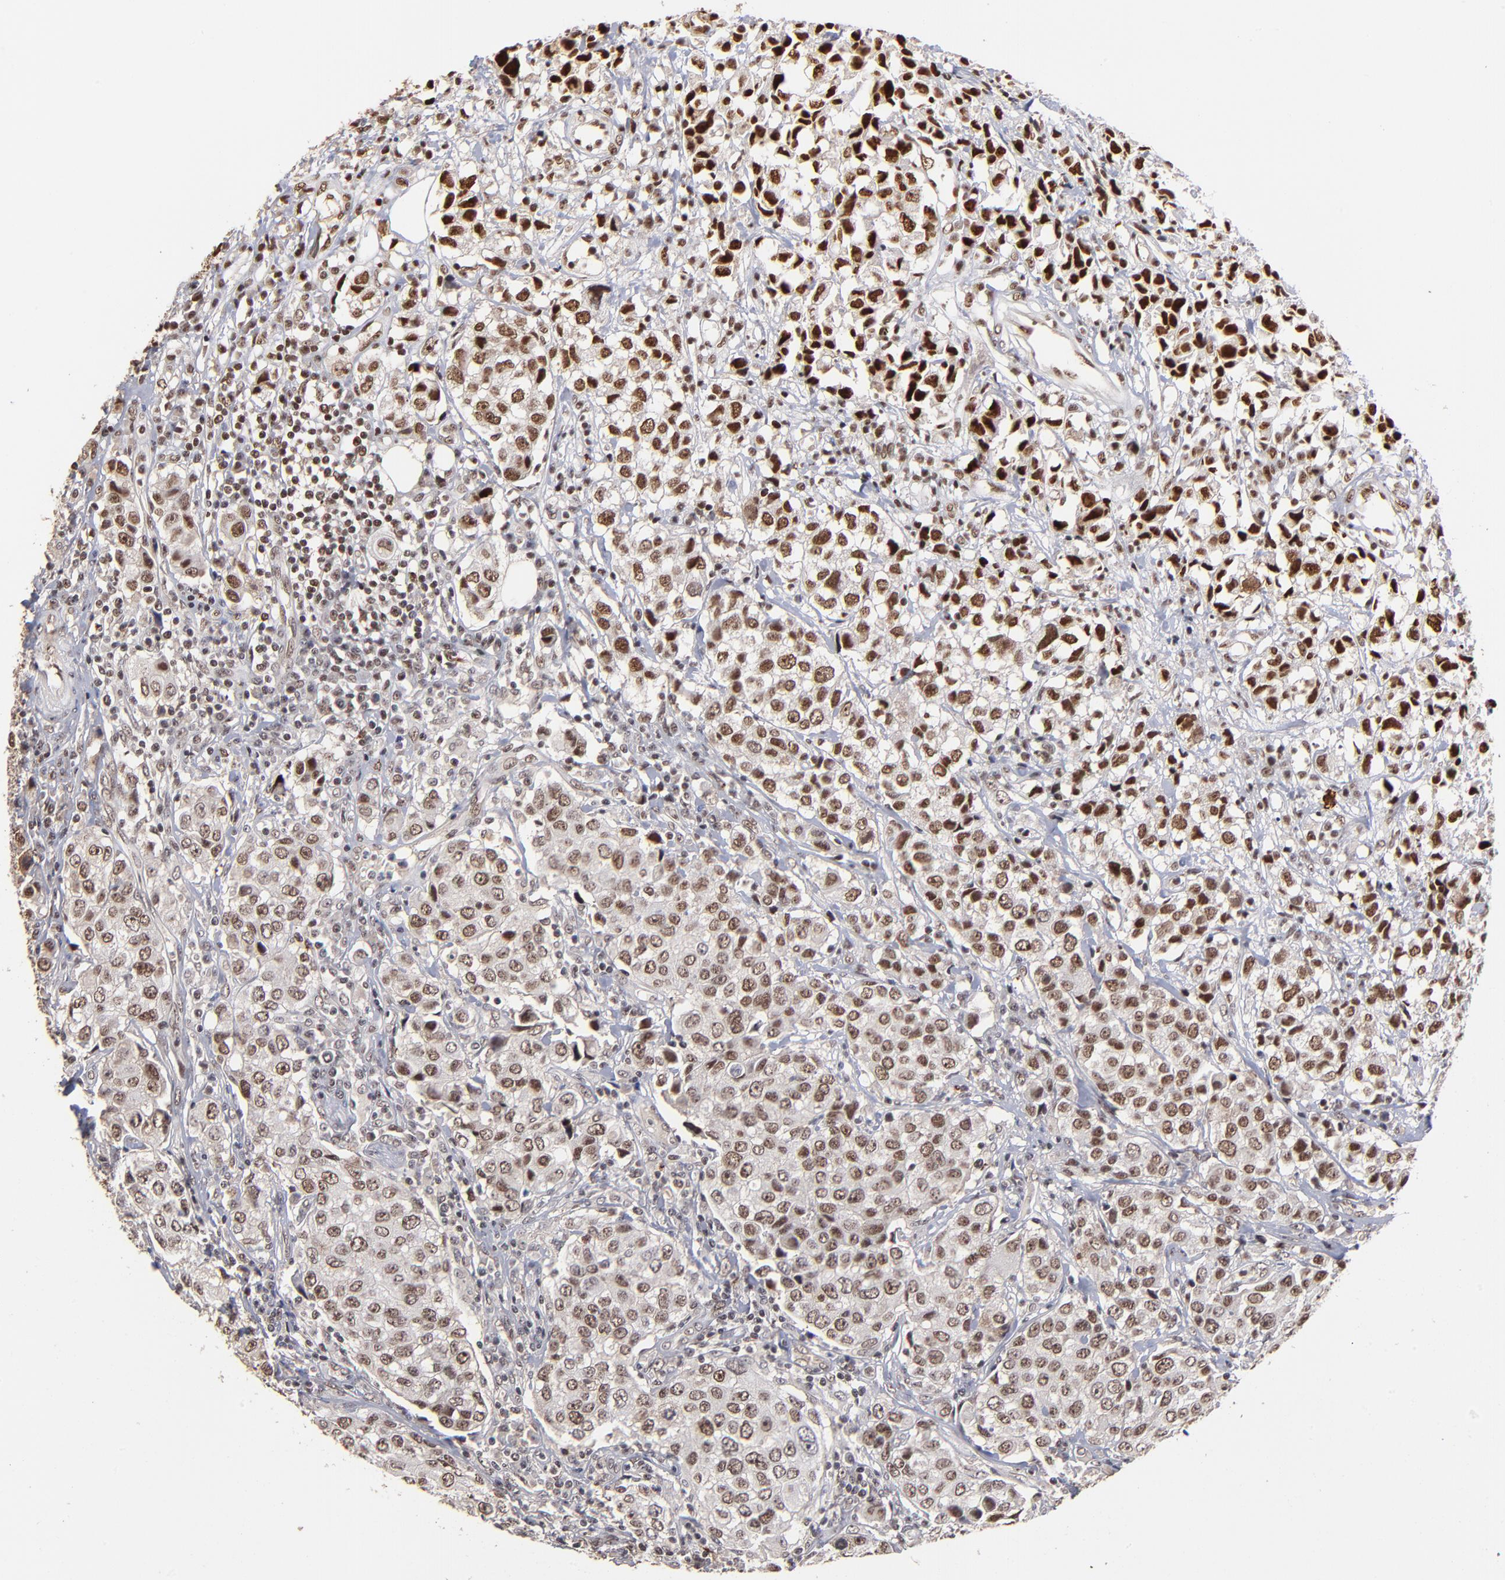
{"staining": {"intensity": "strong", "quantity": ">75%", "location": "cytoplasmic/membranous,nuclear"}, "tissue": "urothelial cancer", "cell_type": "Tumor cells", "image_type": "cancer", "snomed": [{"axis": "morphology", "description": "Urothelial carcinoma, High grade"}, {"axis": "topography", "description": "Urinary bladder"}], "caption": "Urothelial carcinoma (high-grade) stained with a protein marker reveals strong staining in tumor cells.", "gene": "ZNF146", "patient": {"sex": "female", "age": 75}}